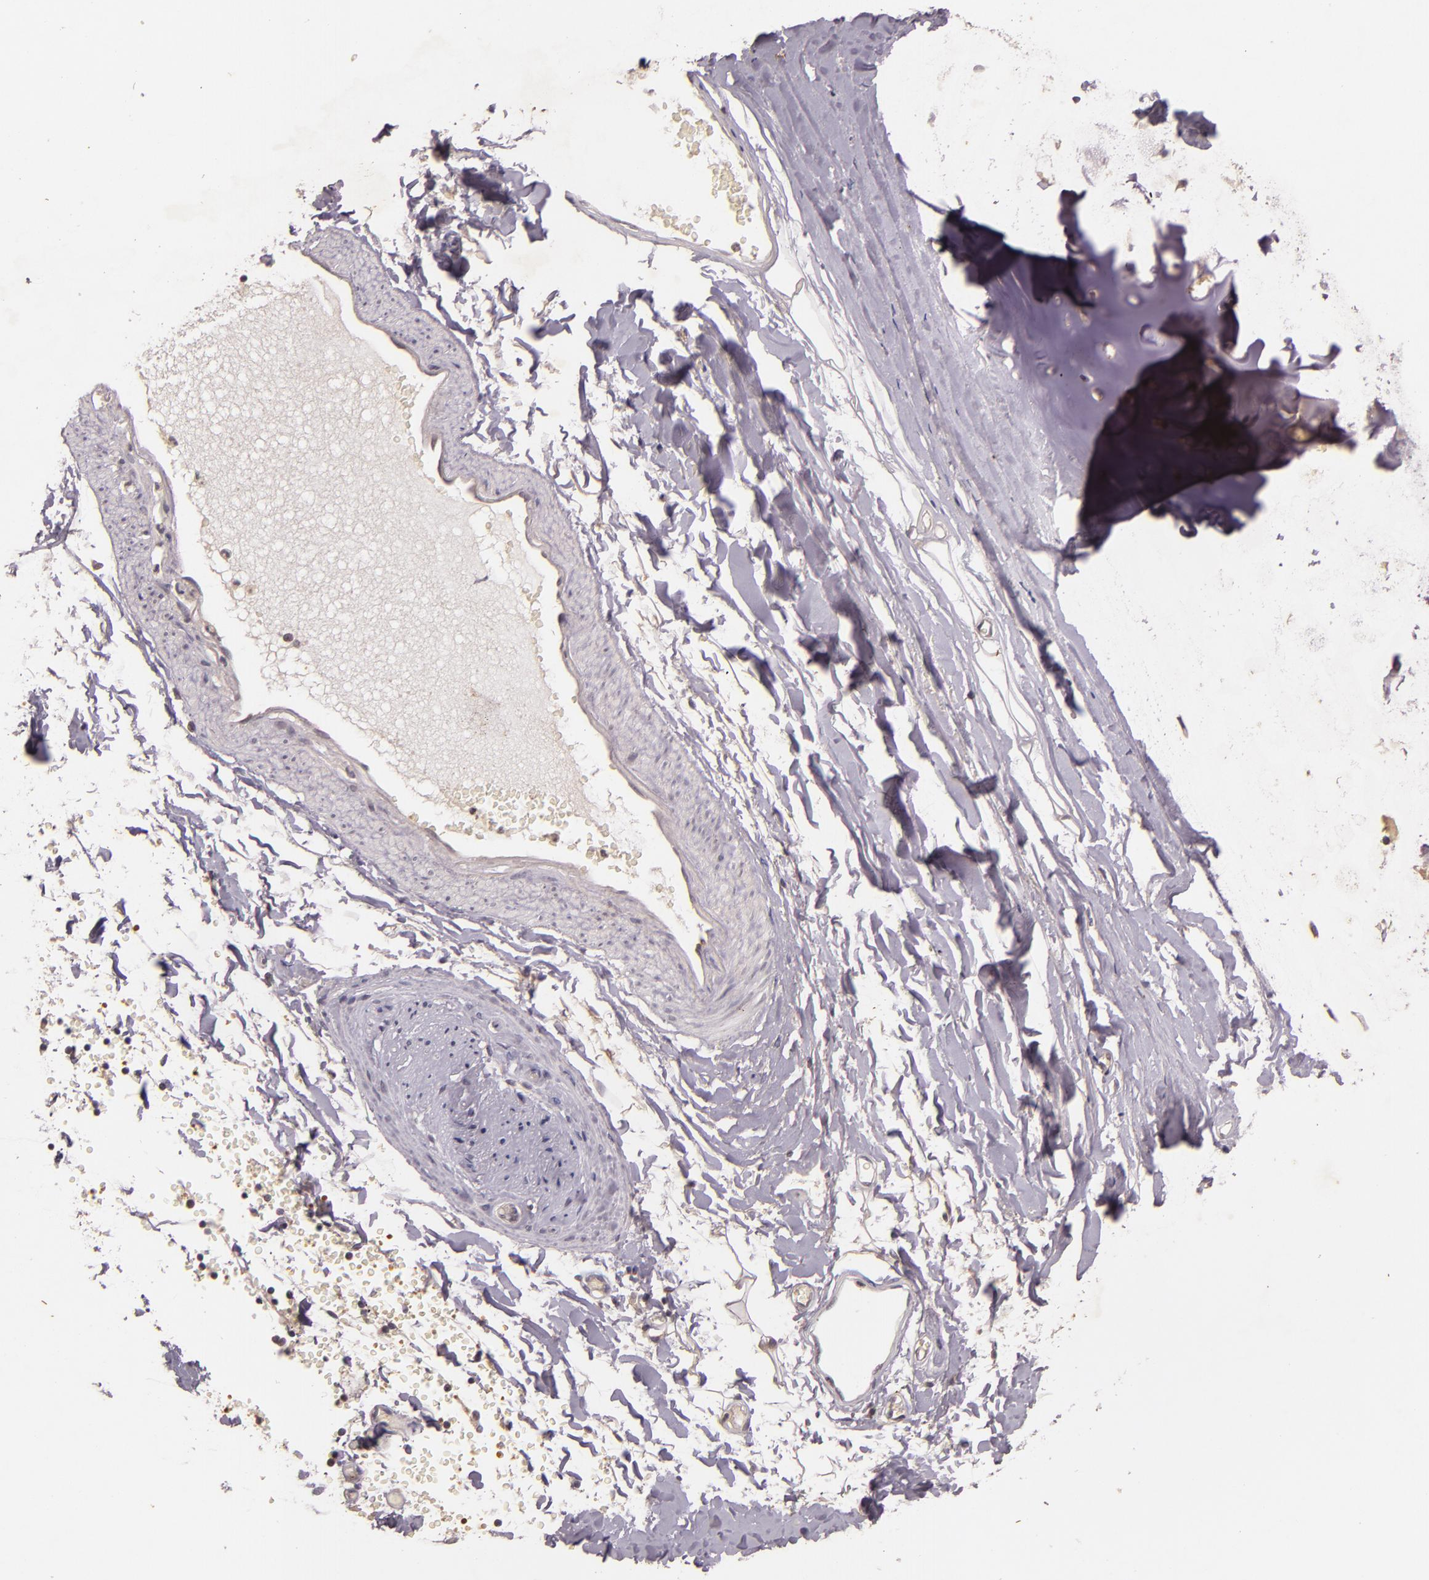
{"staining": {"intensity": "weak", "quantity": "25%-75%", "location": "cytoplasmic/membranous"}, "tissue": "adipose tissue", "cell_type": "Adipocytes", "image_type": "normal", "snomed": [{"axis": "morphology", "description": "Normal tissue, NOS"}, {"axis": "topography", "description": "Bronchus"}, {"axis": "topography", "description": "Lung"}], "caption": "Unremarkable adipose tissue exhibits weak cytoplasmic/membranous expression in about 25%-75% of adipocytes, visualized by immunohistochemistry. The staining is performed using DAB brown chromogen to label protein expression. The nuclei are counter-stained blue using hematoxylin.", "gene": "TFF1", "patient": {"sex": "female", "age": 56}}